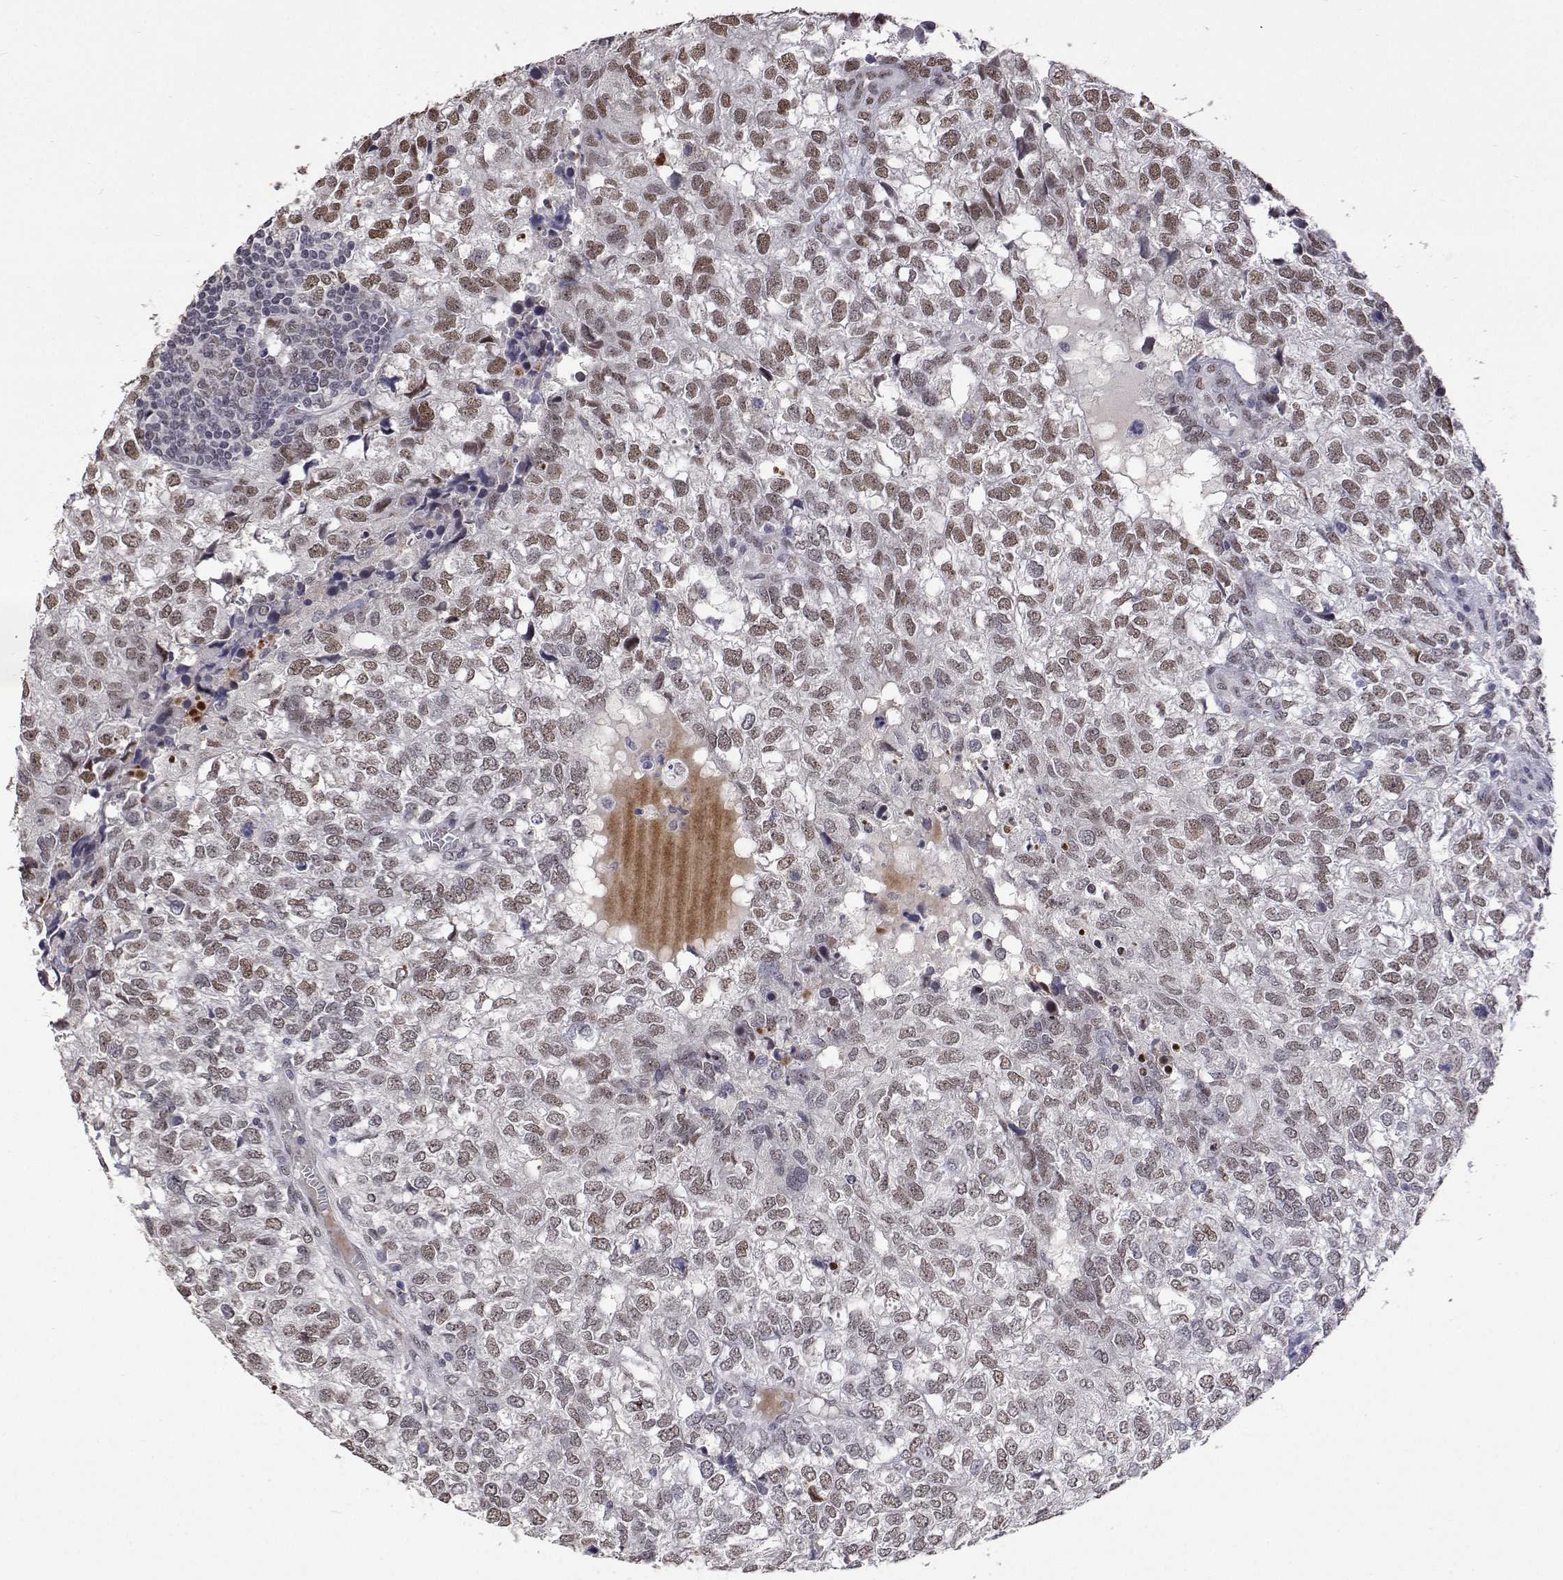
{"staining": {"intensity": "moderate", "quantity": ">75%", "location": "nuclear"}, "tissue": "breast cancer", "cell_type": "Tumor cells", "image_type": "cancer", "snomed": [{"axis": "morphology", "description": "Duct carcinoma"}, {"axis": "topography", "description": "Breast"}], "caption": "Immunohistochemical staining of breast invasive ductal carcinoma shows medium levels of moderate nuclear protein staining in approximately >75% of tumor cells. The staining was performed using DAB (3,3'-diaminobenzidine), with brown indicating positive protein expression. Nuclei are stained blue with hematoxylin.", "gene": "HNRNPA0", "patient": {"sex": "female", "age": 30}}